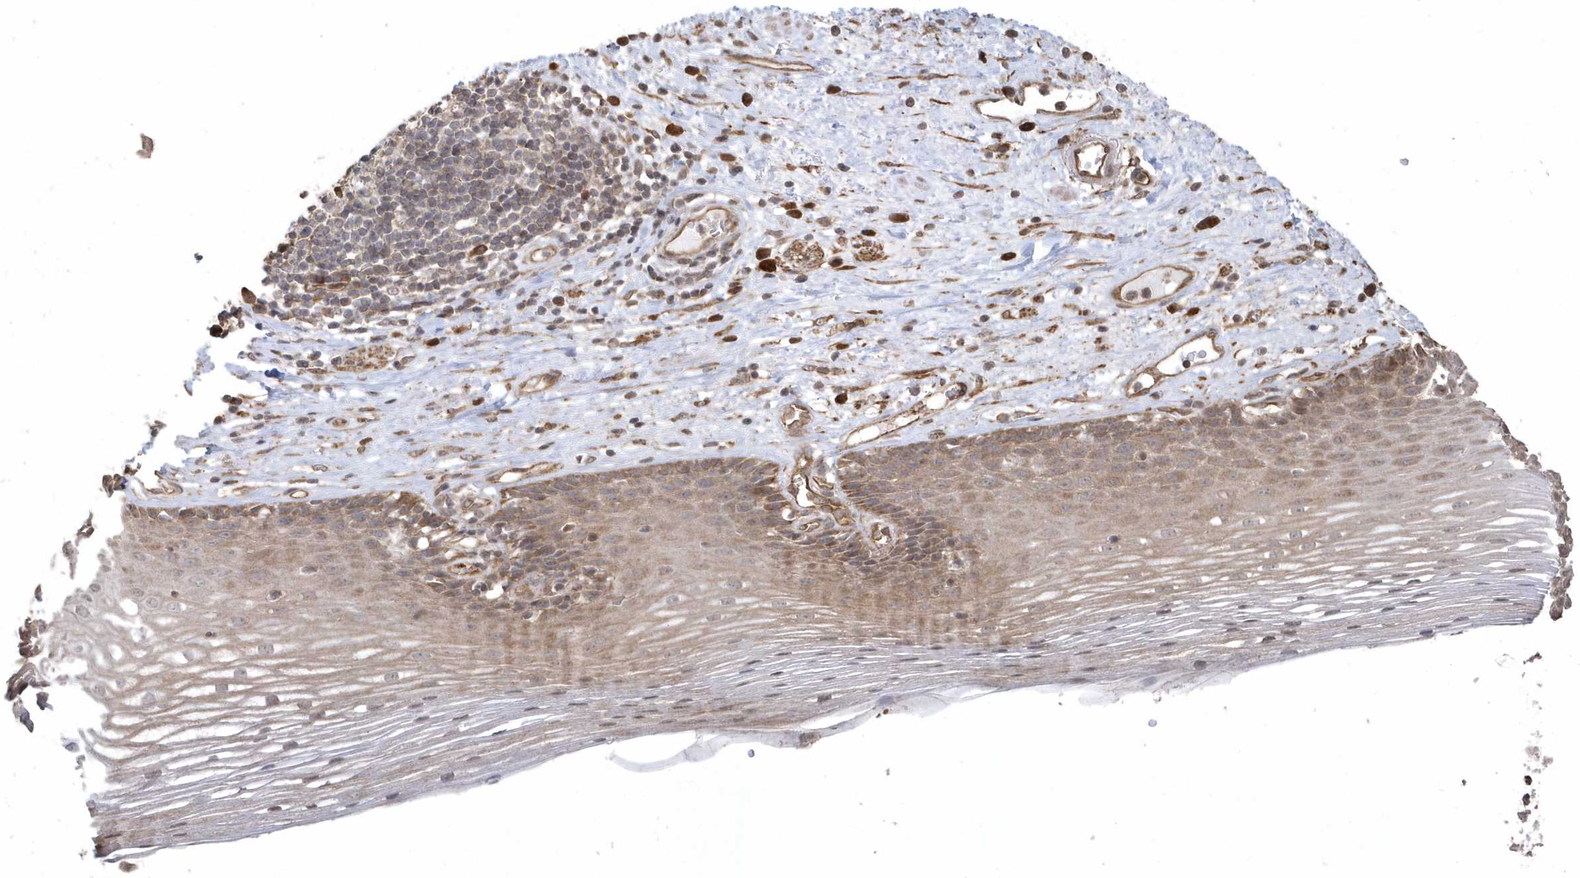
{"staining": {"intensity": "moderate", "quantity": "25%-75%", "location": "cytoplasmic/membranous"}, "tissue": "esophagus", "cell_type": "Squamous epithelial cells", "image_type": "normal", "snomed": [{"axis": "morphology", "description": "Normal tissue, NOS"}, {"axis": "topography", "description": "Esophagus"}], "caption": "Normal esophagus reveals moderate cytoplasmic/membranous staining in about 25%-75% of squamous epithelial cells, visualized by immunohistochemistry. (DAB (3,3'-diaminobenzidine) IHC, brown staining for protein, blue staining for nuclei).", "gene": "HERPUD1", "patient": {"sex": "male", "age": 62}}